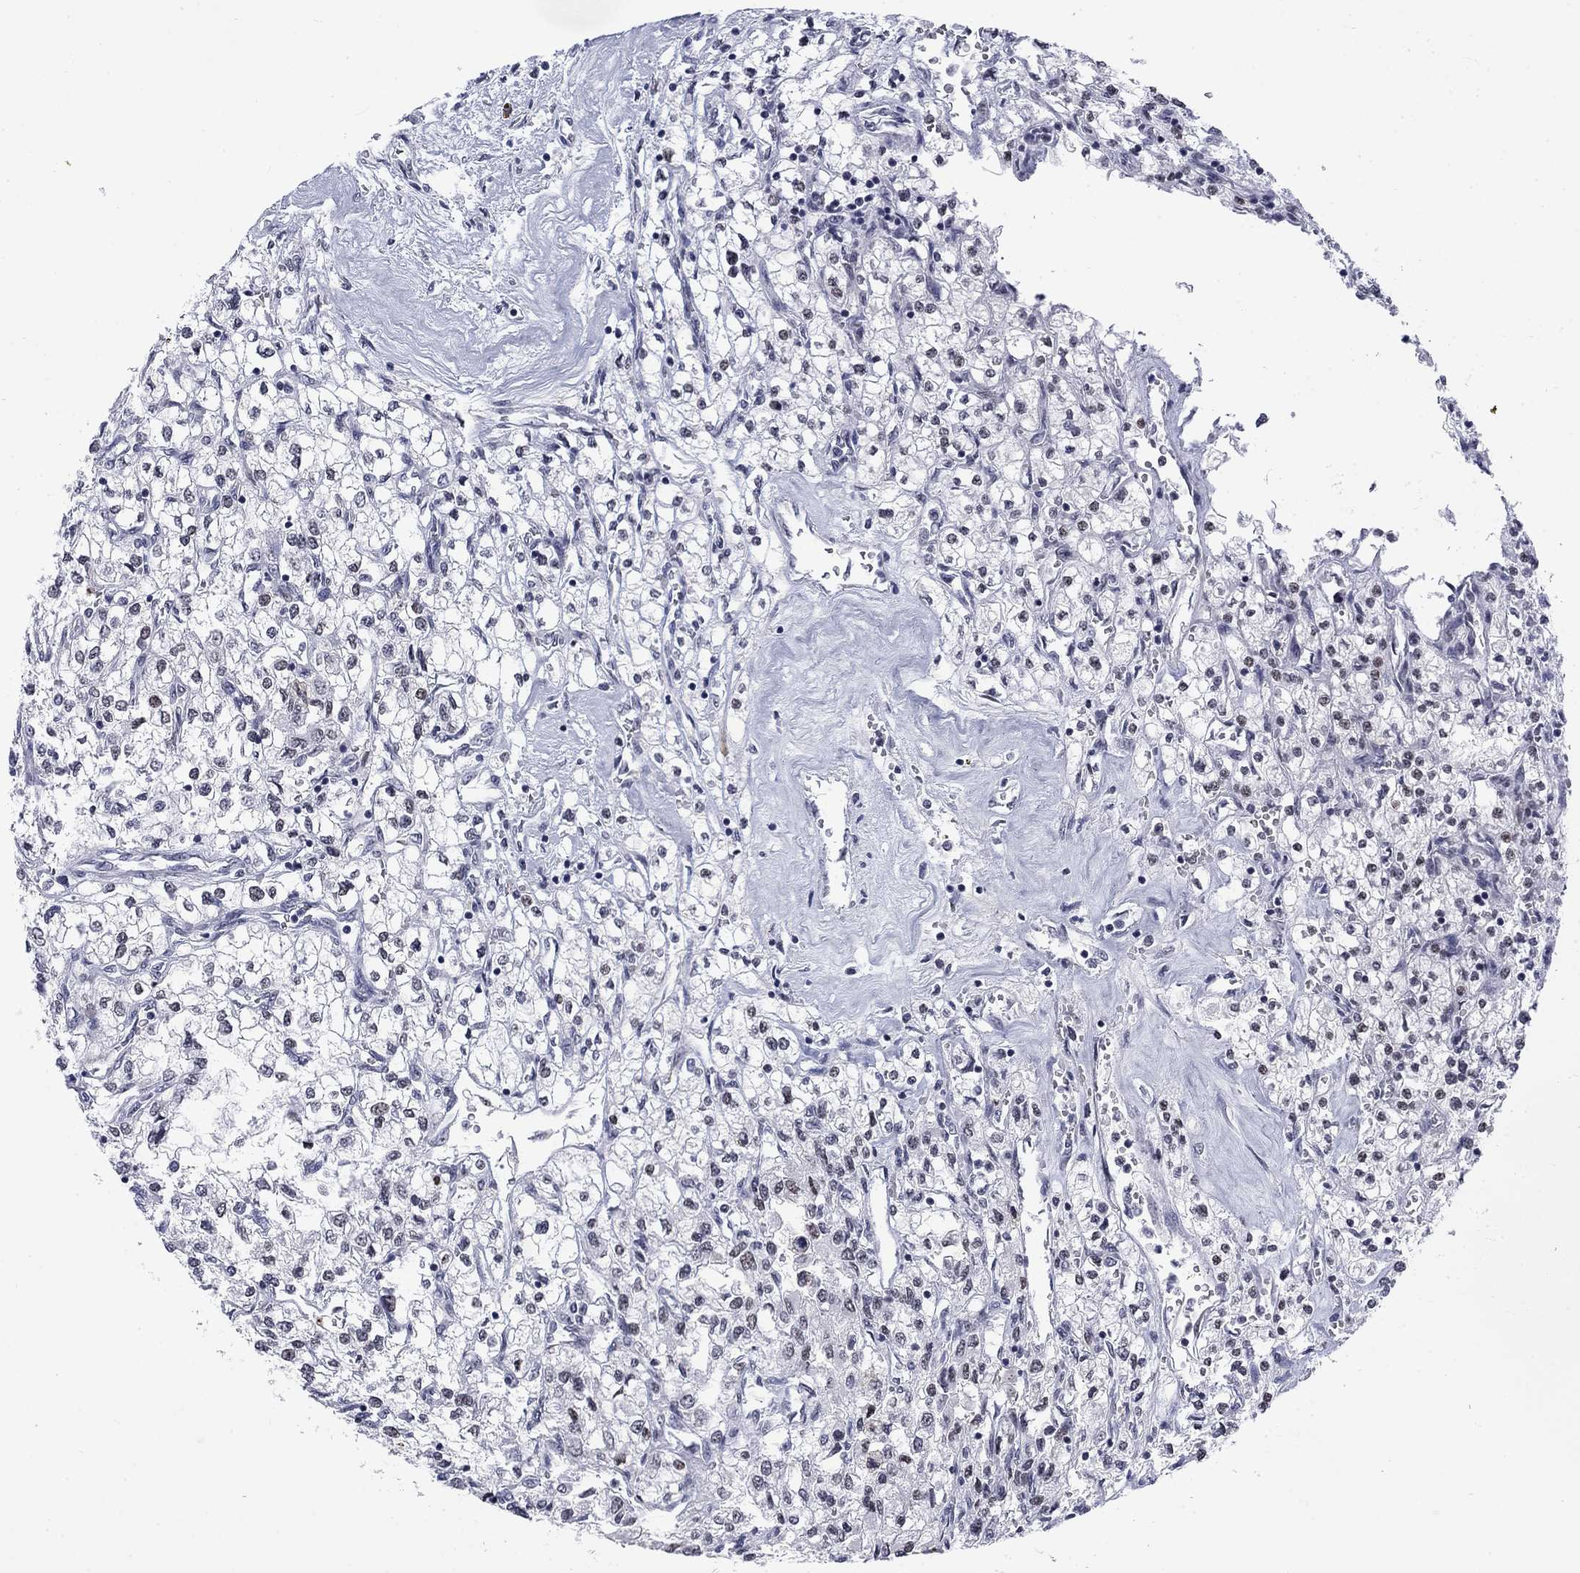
{"staining": {"intensity": "negative", "quantity": "none", "location": "none"}, "tissue": "renal cancer", "cell_type": "Tumor cells", "image_type": "cancer", "snomed": [{"axis": "morphology", "description": "Adenocarcinoma, NOS"}, {"axis": "topography", "description": "Kidney"}], "caption": "The immunohistochemistry photomicrograph has no significant staining in tumor cells of adenocarcinoma (renal) tissue. The staining was performed using DAB to visualize the protein expression in brown, while the nuclei were stained in blue with hematoxylin (Magnification: 20x).", "gene": "CSRNP3", "patient": {"sex": "male", "age": 80}}